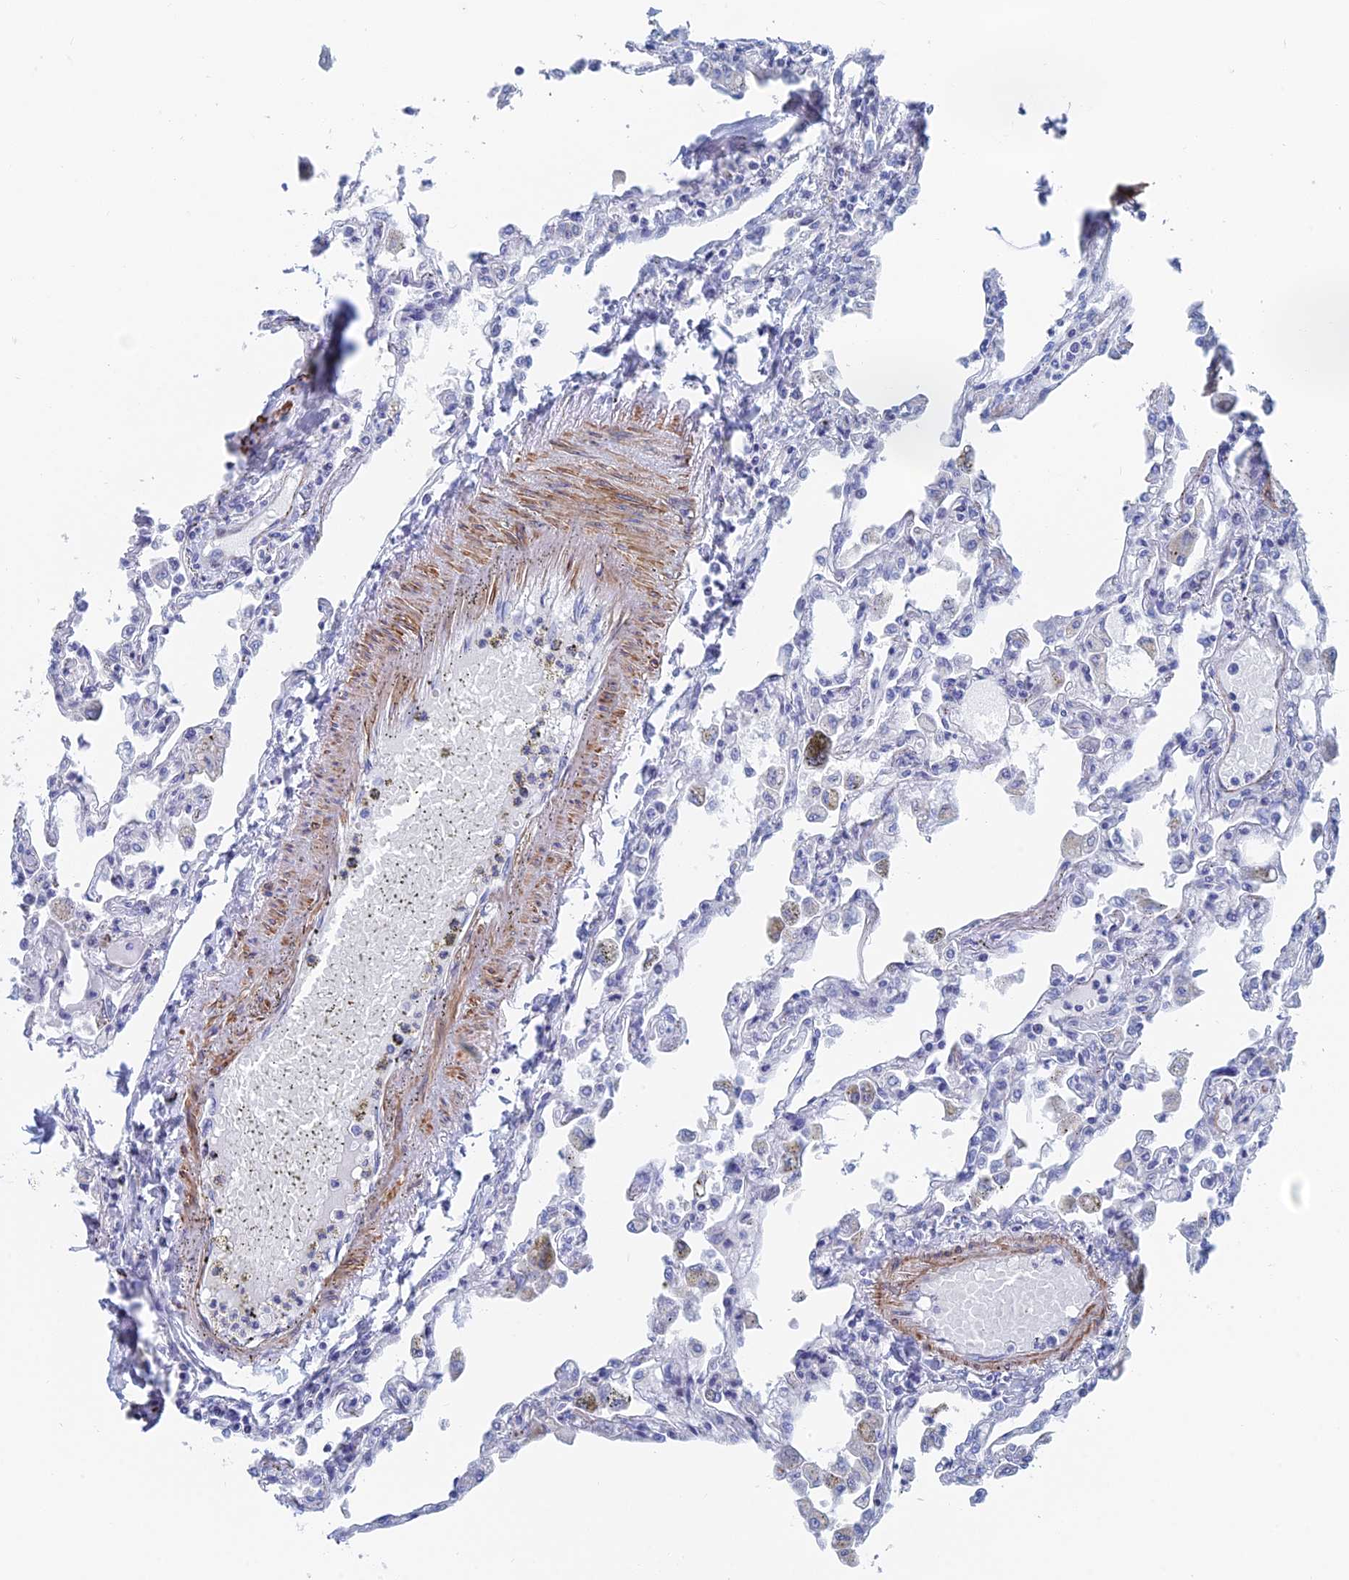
{"staining": {"intensity": "negative", "quantity": "none", "location": "none"}, "tissue": "lung", "cell_type": "Alveolar cells", "image_type": "normal", "snomed": [{"axis": "morphology", "description": "Normal tissue, NOS"}, {"axis": "topography", "description": "Bronchus"}, {"axis": "topography", "description": "Lung"}], "caption": "IHC micrograph of normal lung: human lung stained with DAB demonstrates no significant protein positivity in alveolar cells.", "gene": "KCNK18", "patient": {"sex": "female", "age": 49}}